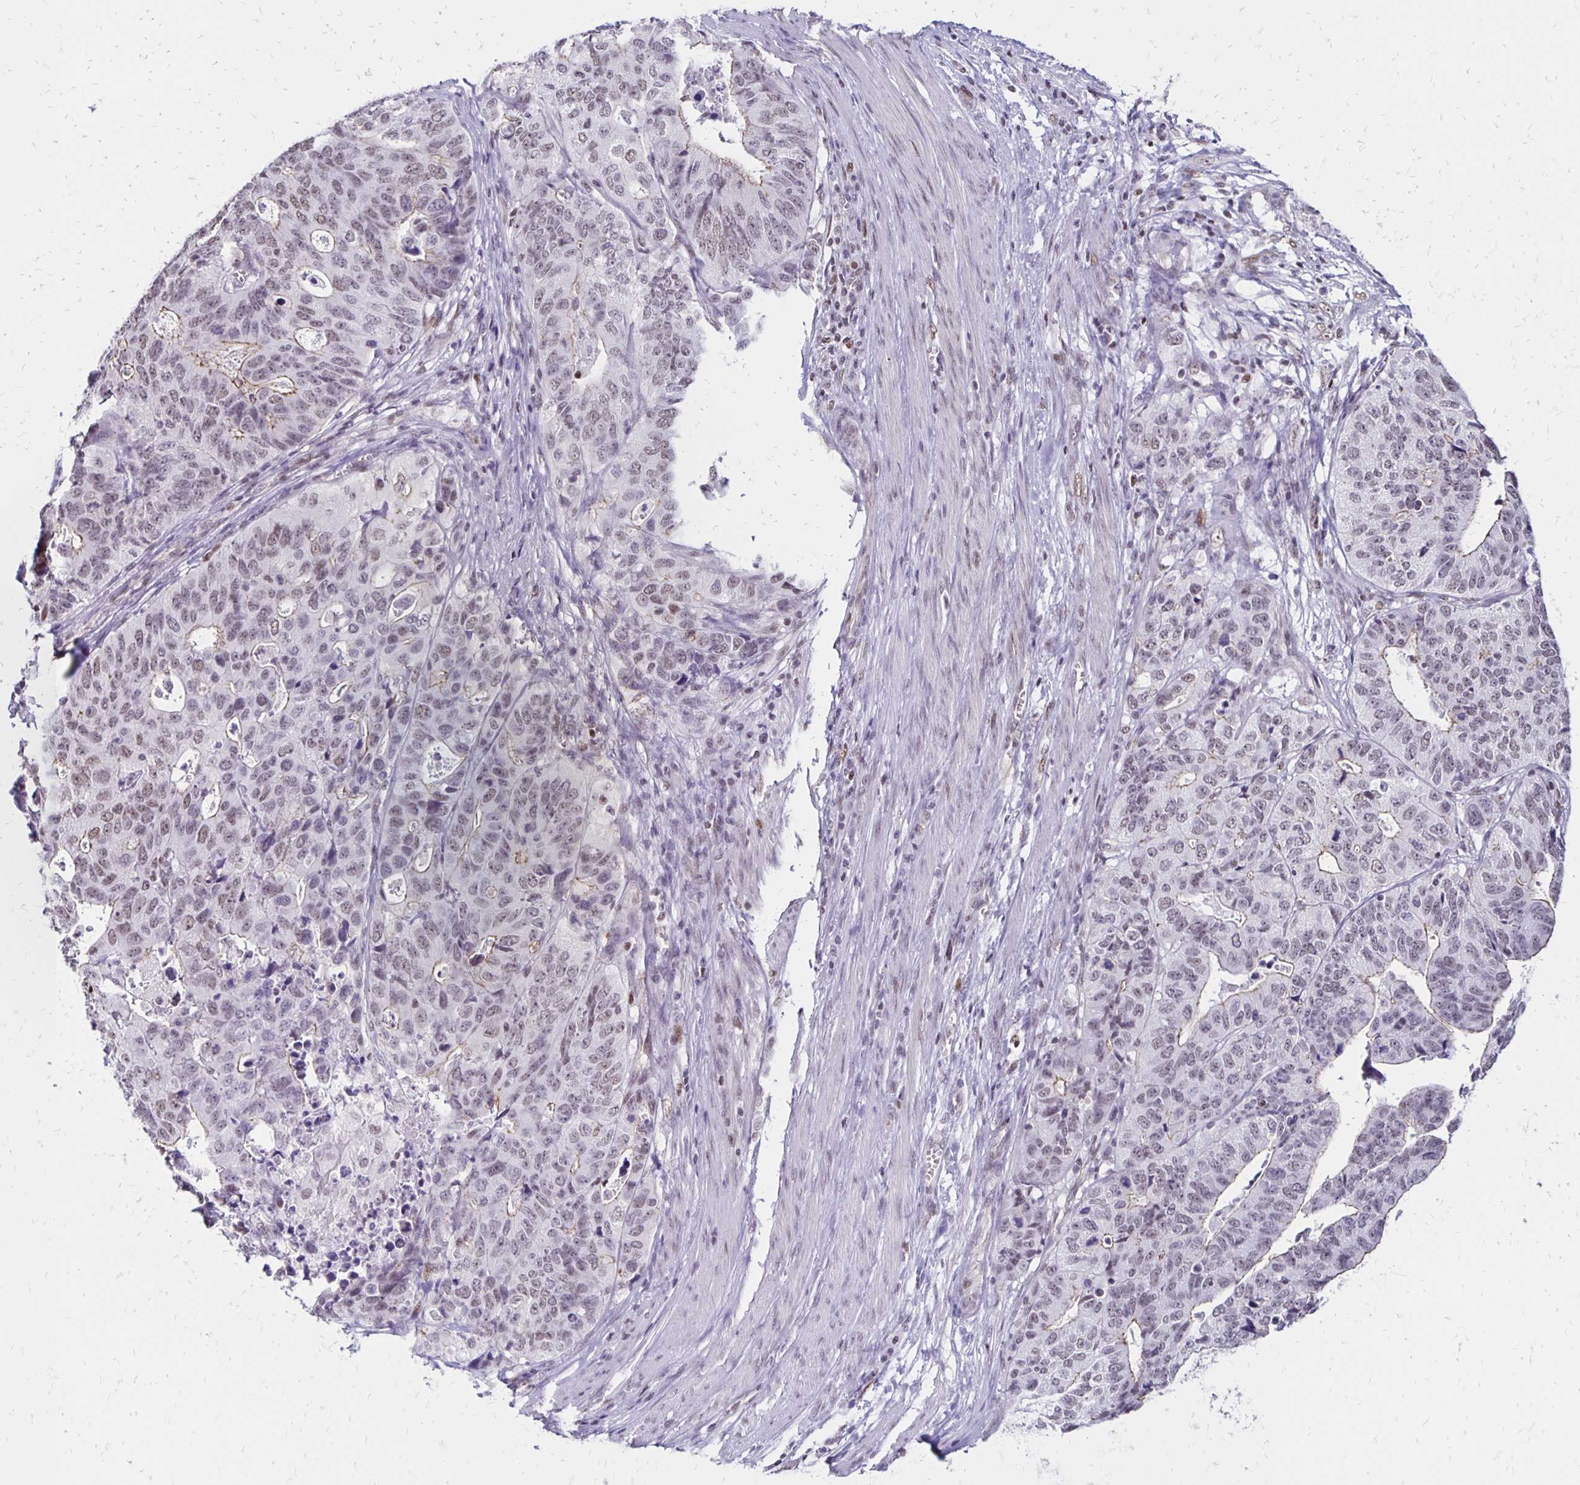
{"staining": {"intensity": "weak", "quantity": "25%-75%", "location": "cytoplasmic/membranous,nuclear"}, "tissue": "stomach cancer", "cell_type": "Tumor cells", "image_type": "cancer", "snomed": [{"axis": "morphology", "description": "Adenocarcinoma, NOS"}, {"axis": "topography", "description": "Stomach, upper"}], "caption": "Stomach adenocarcinoma stained with a protein marker shows weak staining in tumor cells.", "gene": "DDB2", "patient": {"sex": "female", "age": 67}}